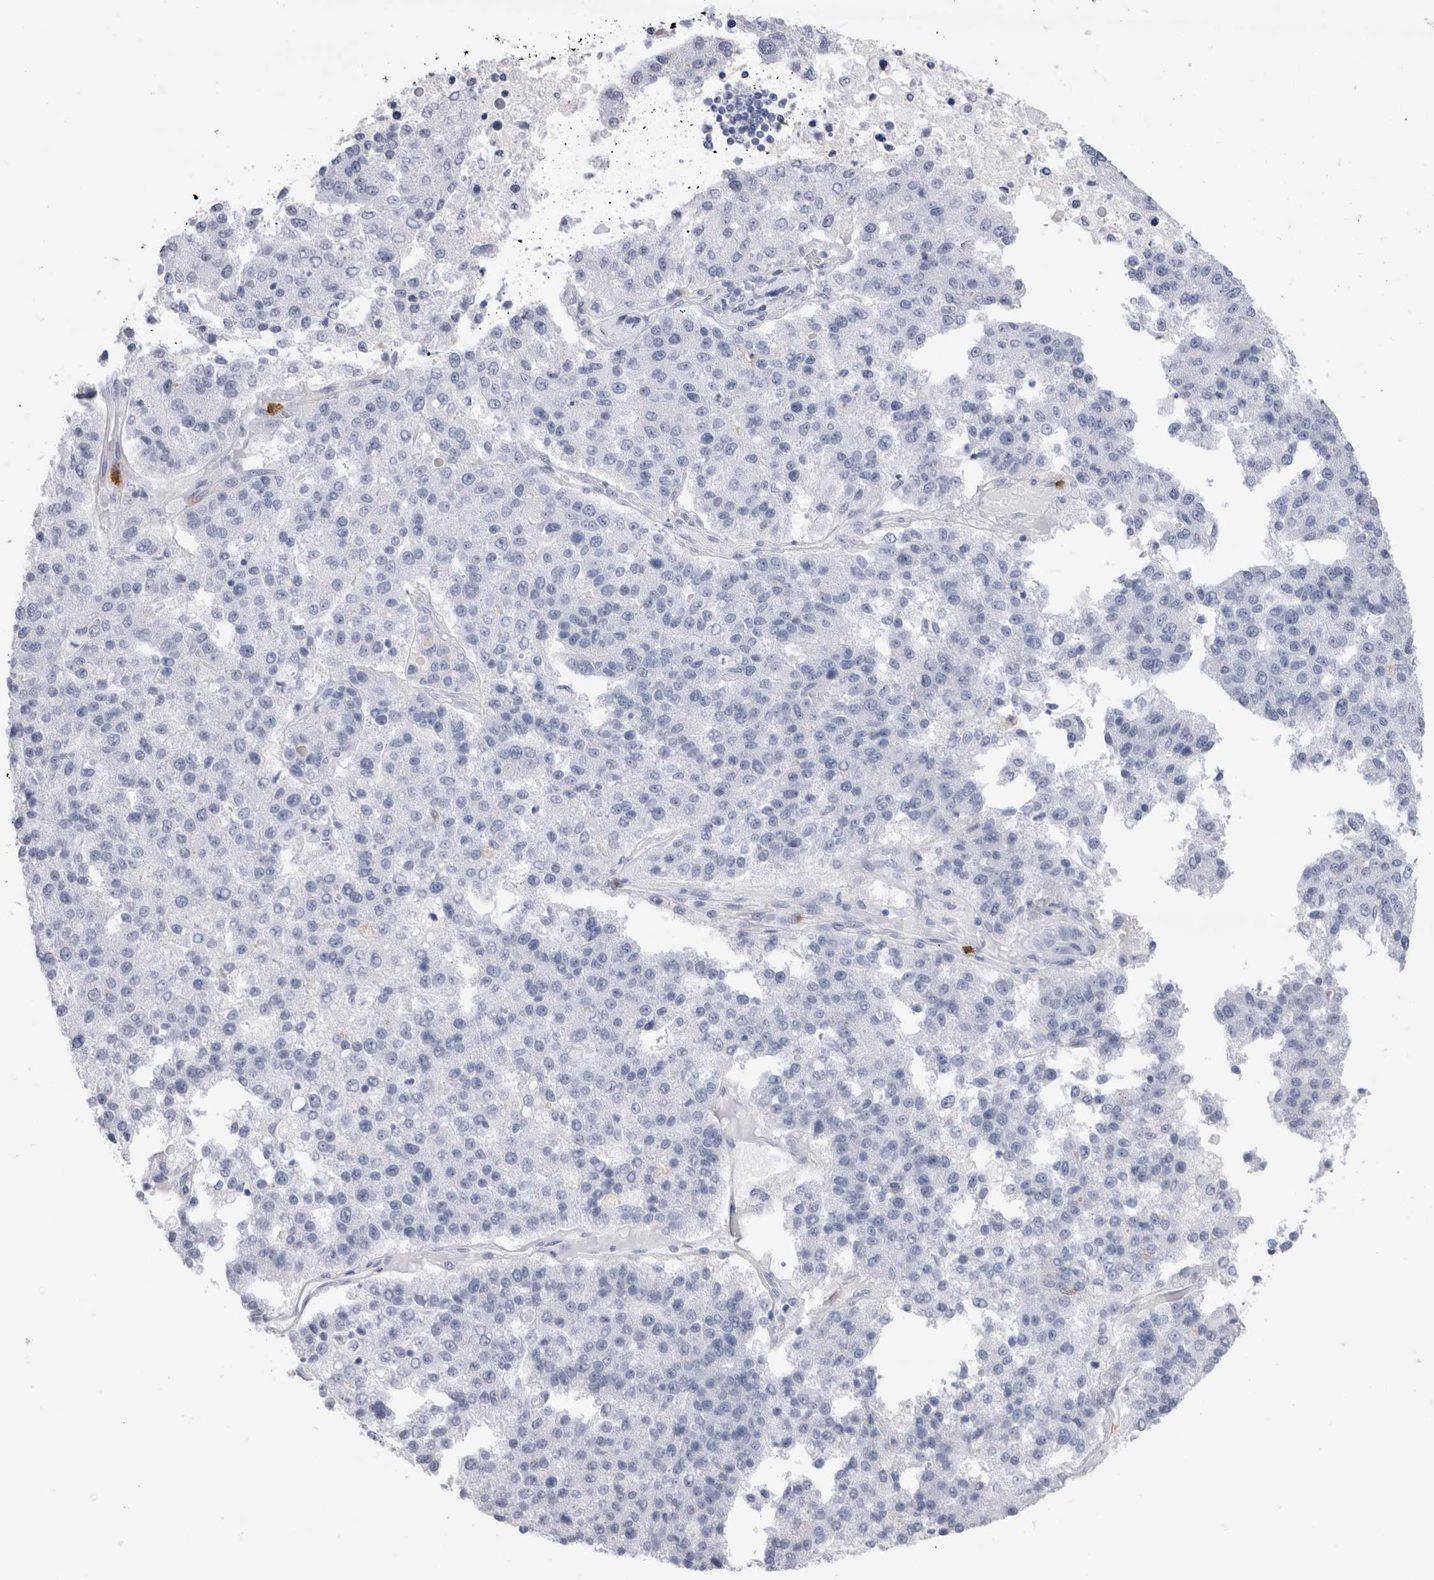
{"staining": {"intensity": "negative", "quantity": "none", "location": "none"}, "tissue": "pancreatic cancer", "cell_type": "Tumor cells", "image_type": "cancer", "snomed": [{"axis": "morphology", "description": "Adenocarcinoma, NOS"}, {"axis": "topography", "description": "Pancreas"}], "caption": "Immunohistochemistry of pancreatic cancer (adenocarcinoma) reveals no expression in tumor cells. (DAB IHC visualized using brightfield microscopy, high magnification).", "gene": "SLC10A5", "patient": {"sex": "female", "age": 61}}